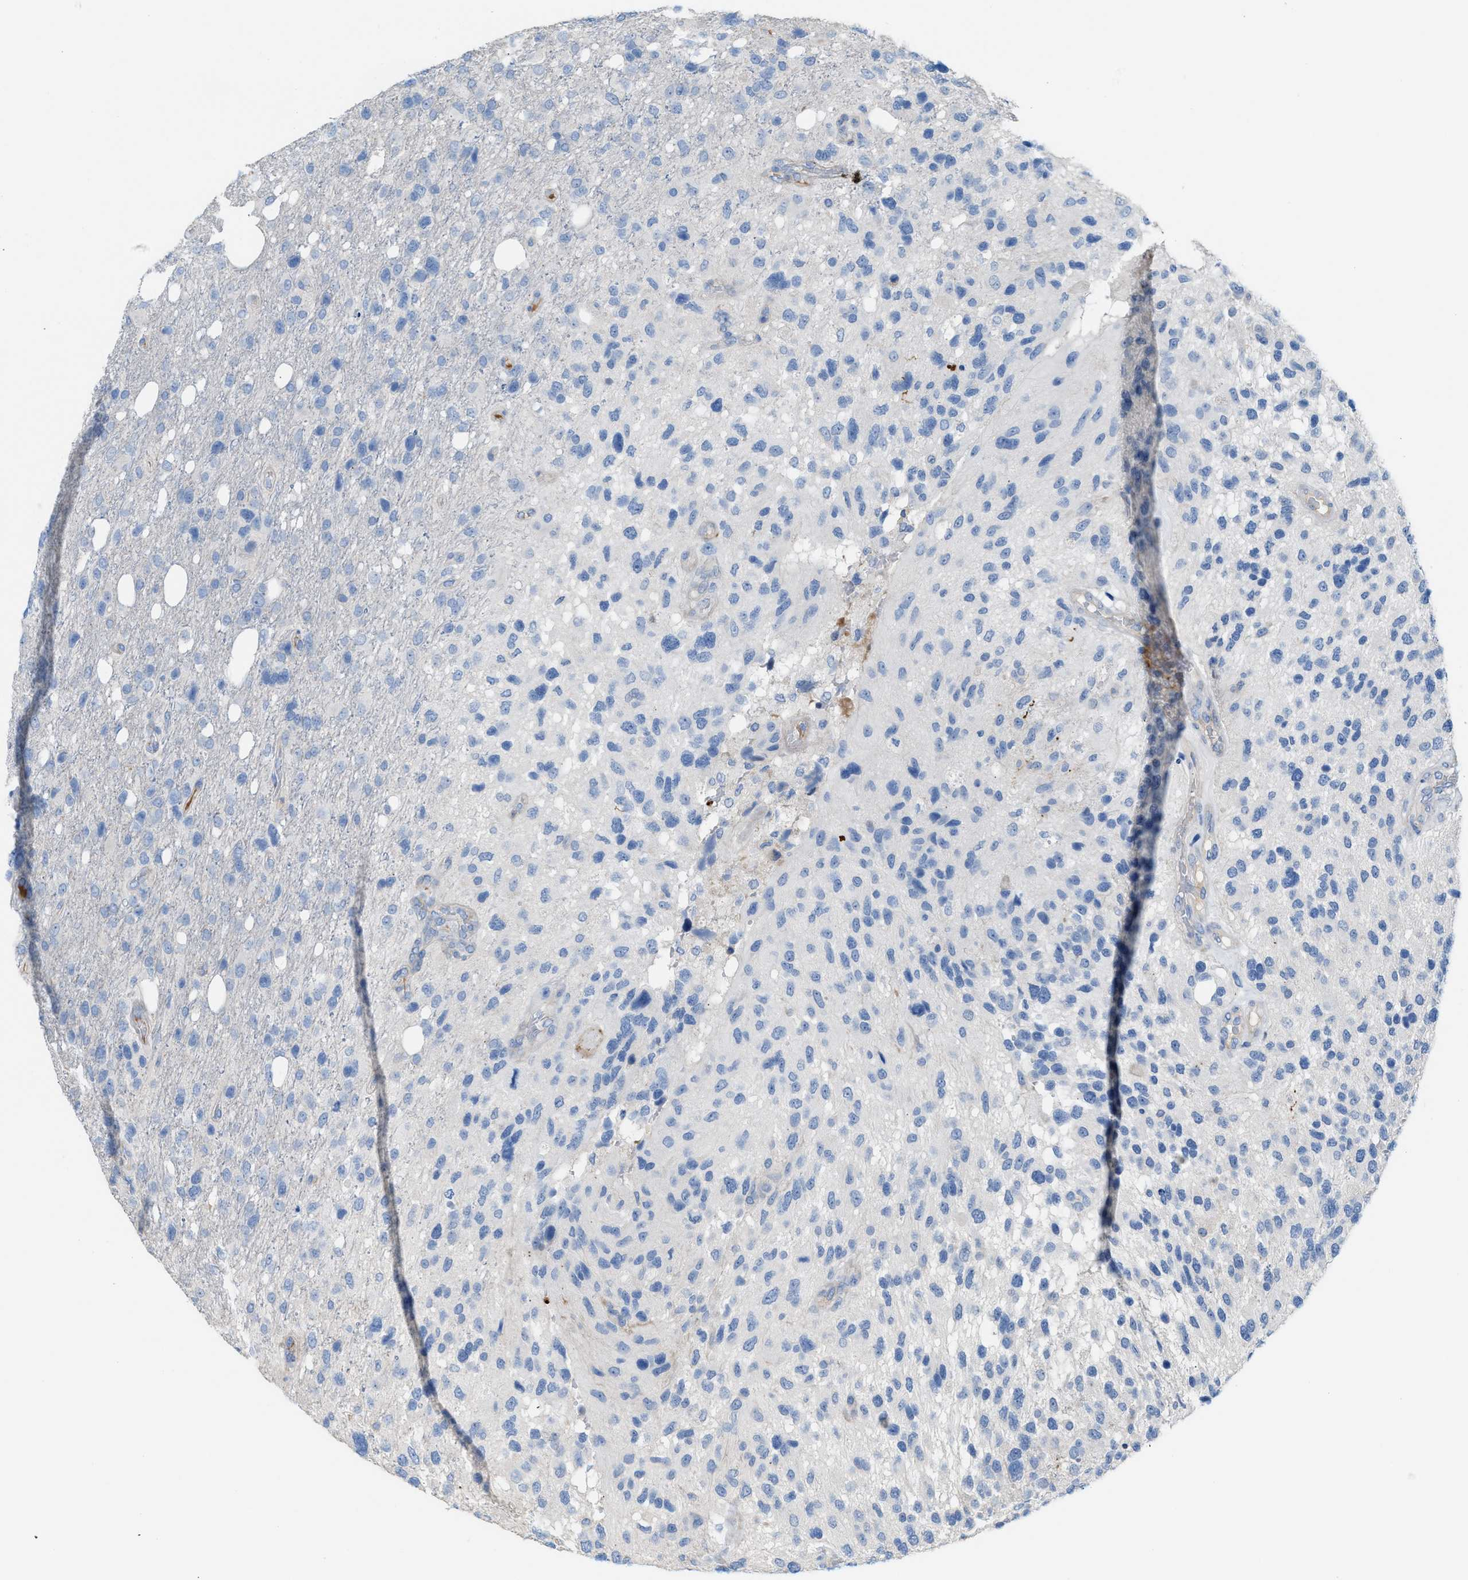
{"staining": {"intensity": "negative", "quantity": "none", "location": "none"}, "tissue": "glioma", "cell_type": "Tumor cells", "image_type": "cancer", "snomed": [{"axis": "morphology", "description": "Glioma, malignant, High grade"}, {"axis": "topography", "description": "Brain"}], "caption": "This is an IHC histopathology image of human malignant glioma (high-grade). There is no positivity in tumor cells.", "gene": "MPP3", "patient": {"sex": "female", "age": 58}}